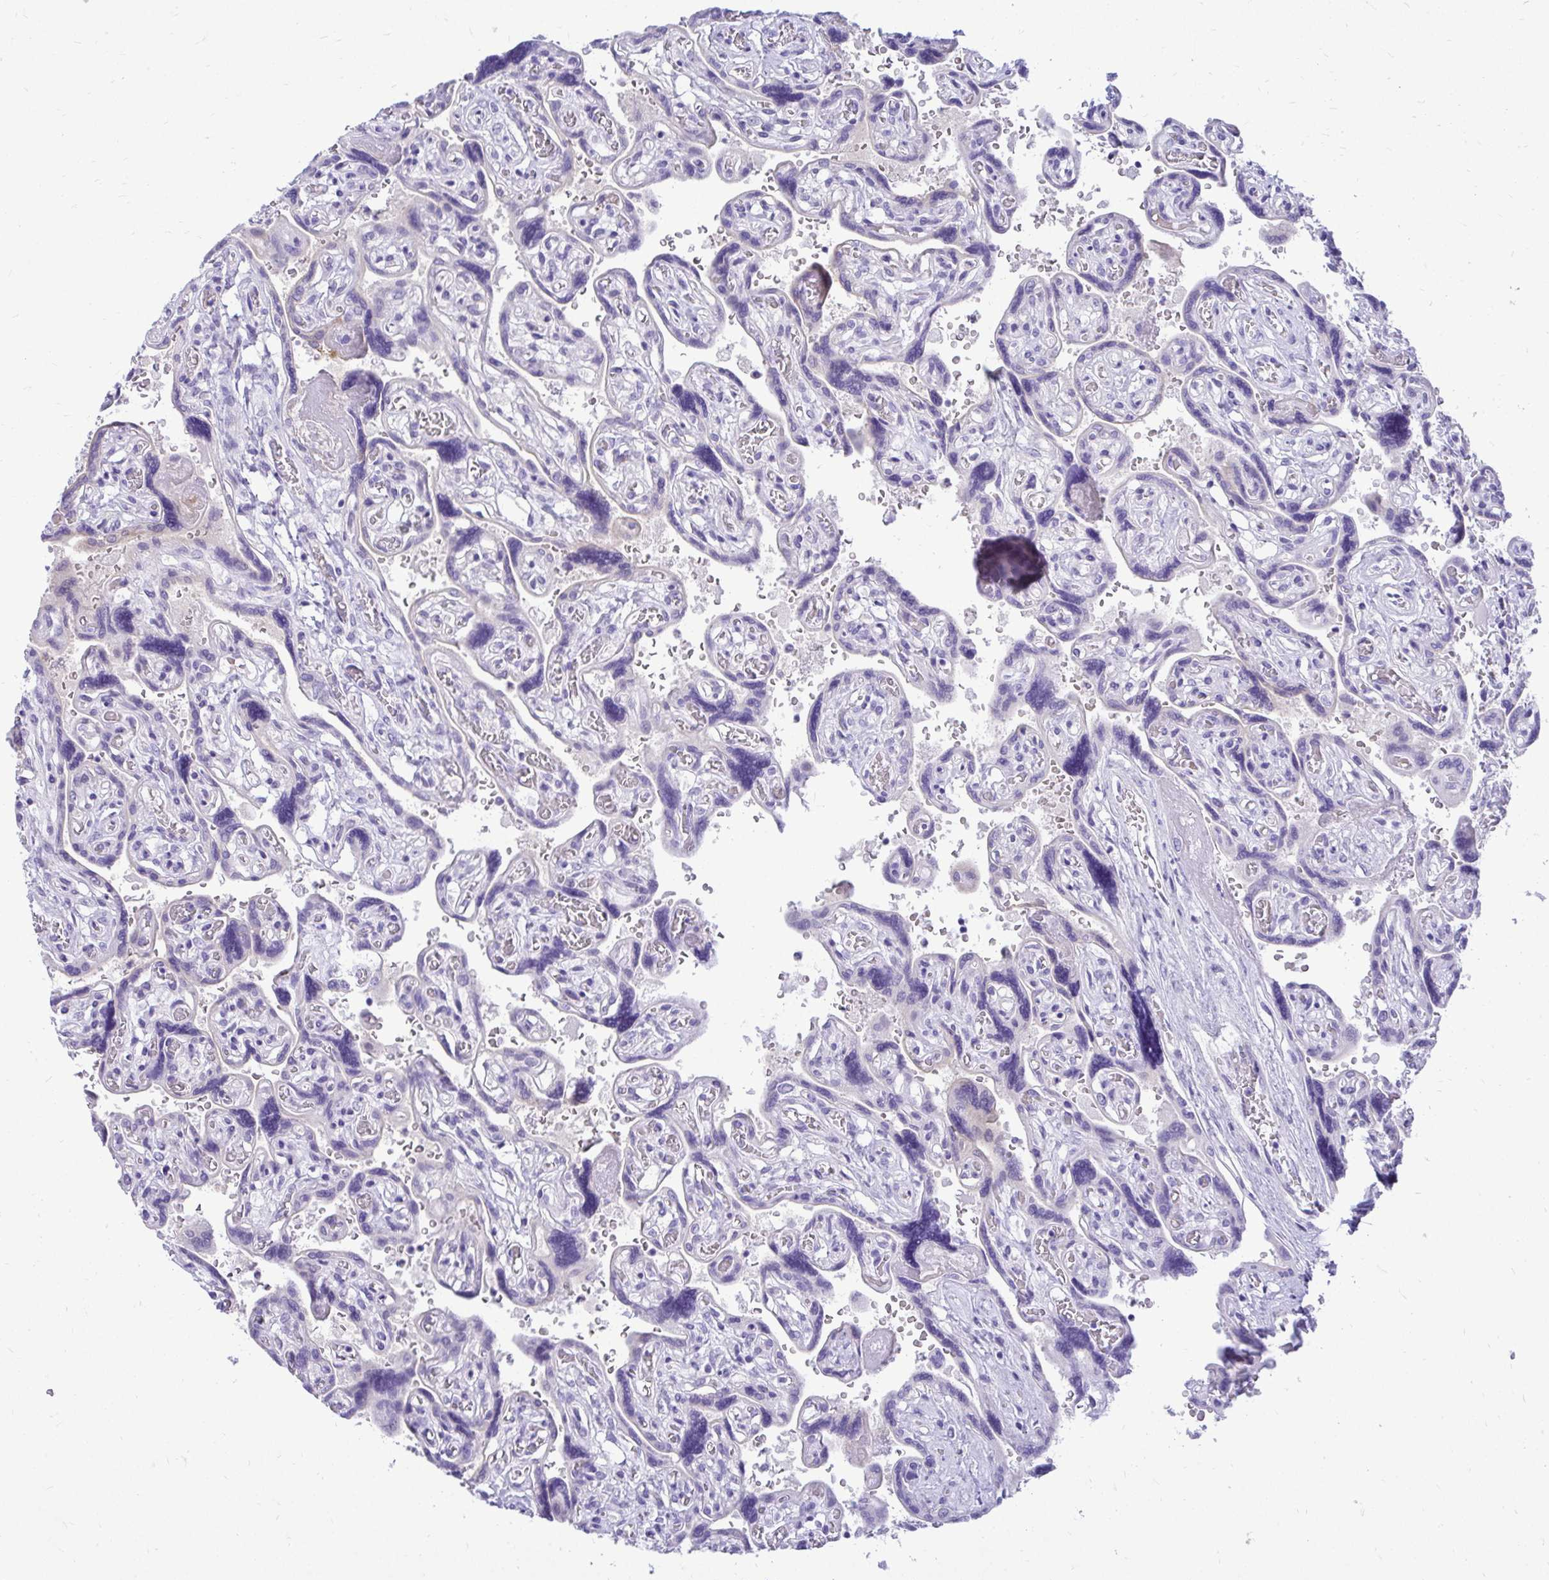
{"staining": {"intensity": "negative", "quantity": "none", "location": "none"}, "tissue": "placenta", "cell_type": "Decidual cells", "image_type": "normal", "snomed": [{"axis": "morphology", "description": "Normal tissue, NOS"}, {"axis": "topography", "description": "Placenta"}], "caption": "Photomicrograph shows no protein expression in decidual cells of benign placenta.", "gene": "ZSWIM9", "patient": {"sex": "female", "age": 32}}